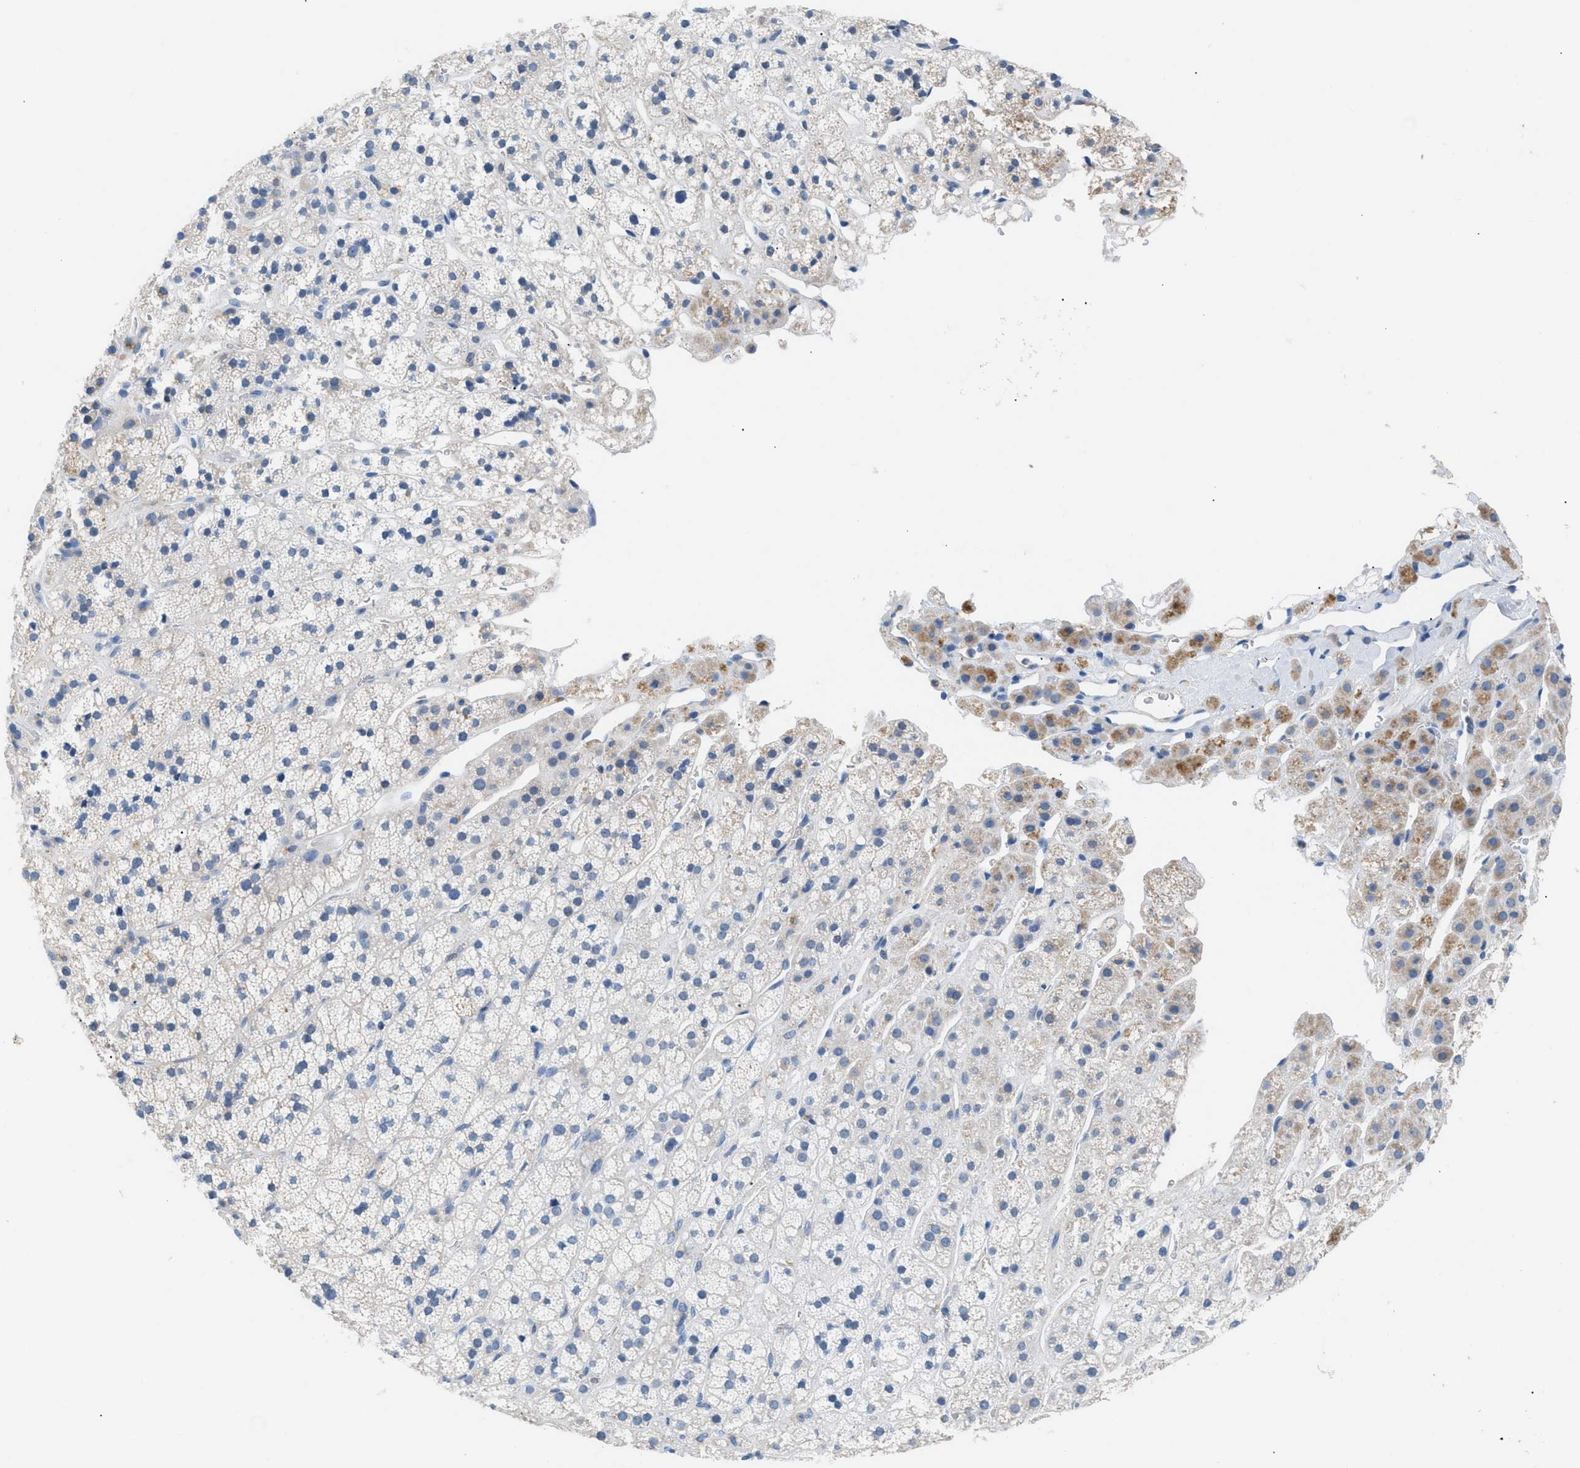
{"staining": {"intensity": "moderate", "quantity": "<25%", "location": "cytoplasmic/membranous"}, "tissue": "adrenal gland", "cell_type": "Glandular cells", "image_type": "normal", "snomed": [{"axis": "morphology", "description": "Normal tissue, NOS"}, {"axis": "topography", "description": "Adrenal gland"}], "caption": "A low amount of moderate cytoplasmic/membranous positivity is present in about <25% of glandular cells in benign adrenal gland.", "gene": "ILDR1", "patient": {"sex": "male", "age": 56}}